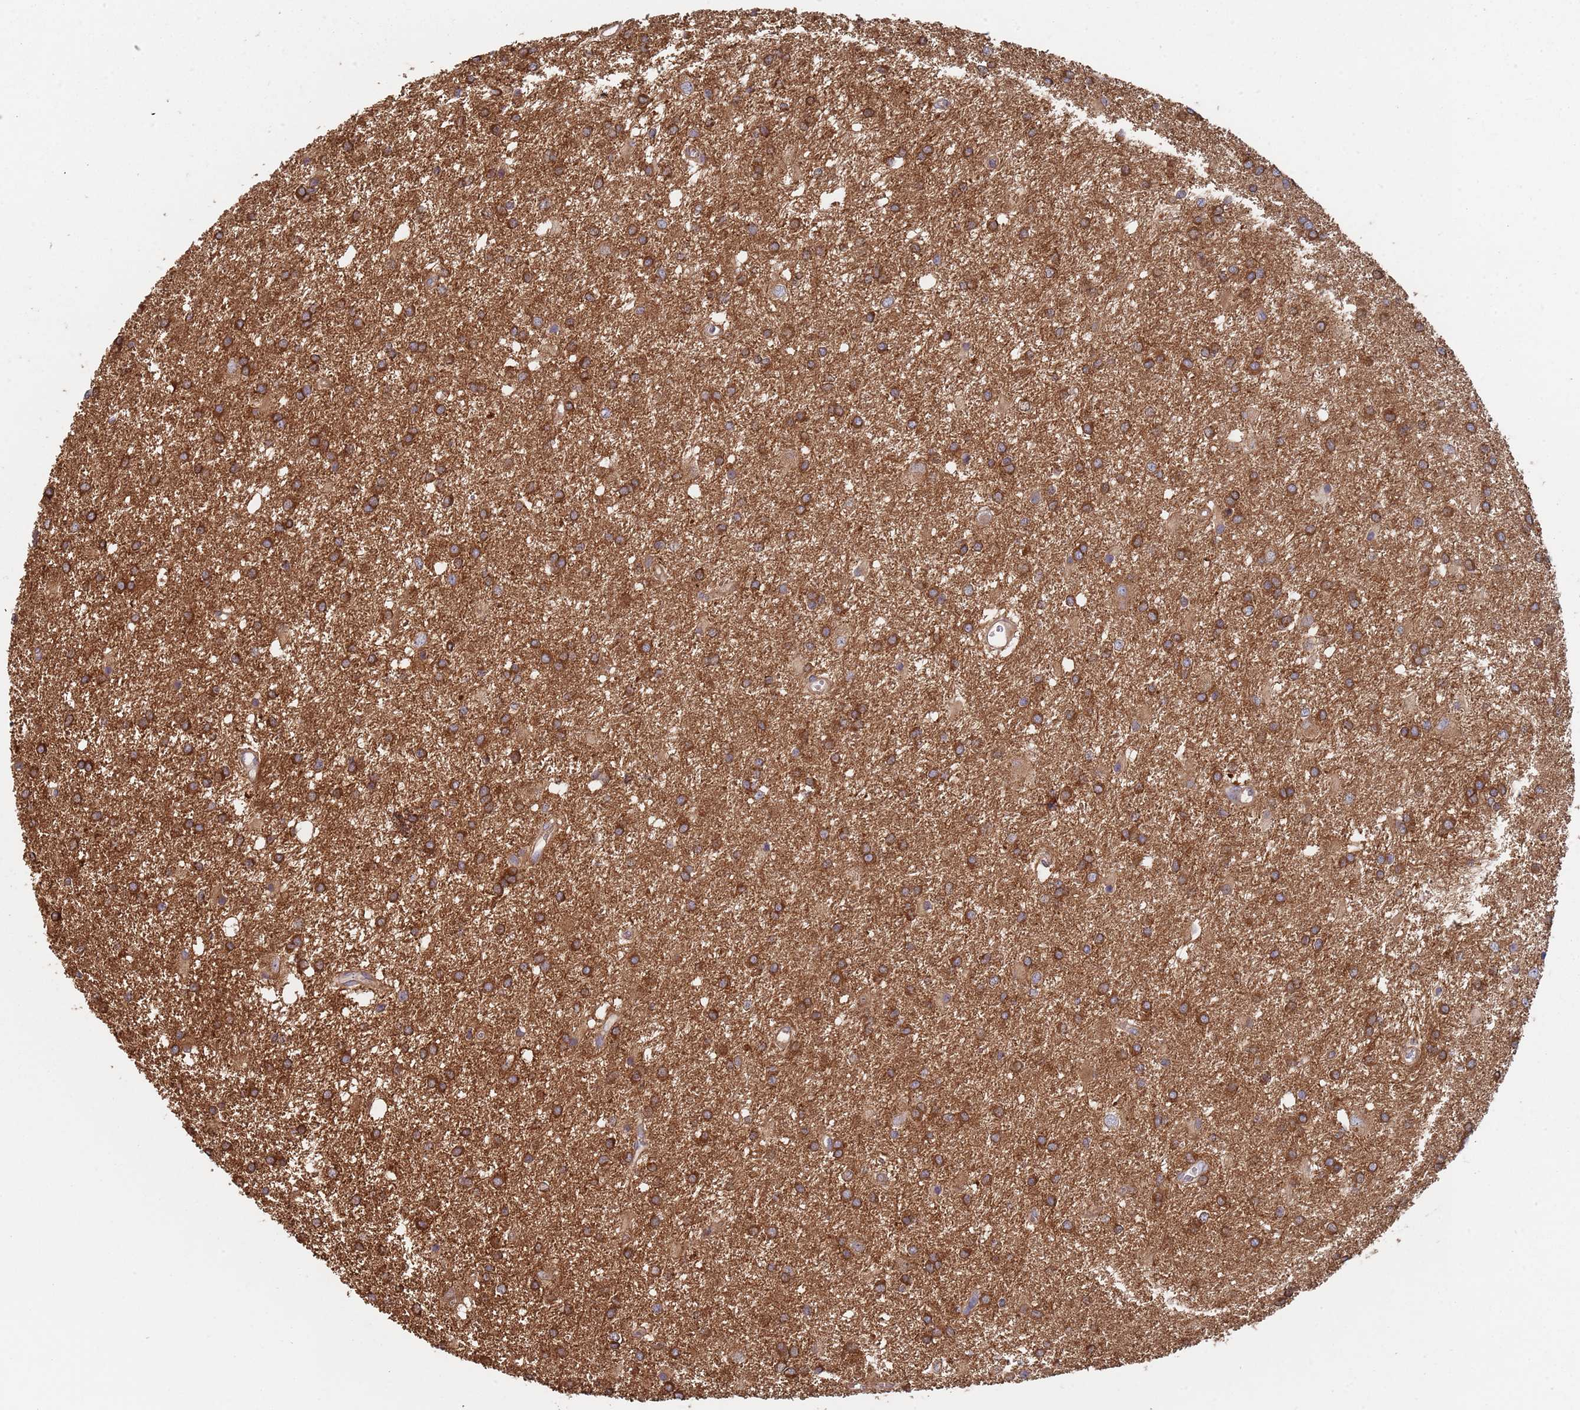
{"staining": {"intensity": "strong", "quantity": ">75%", "location": "cytoplasmic/membranous"}, "tissue": "glioma", "cell_type": "Tumor cells", "image_type": "cancer", "snomed": [{"axis": "morphology", "description": "Glioma, malignant, High grade"}, {"axis": "topography", "description": "Brain"}], "caption": "Immunohistochemical staining of human glioma reveals strong cytoplasmic/membranous protein staining in about >75% of tumor cells.", "gene": "GDI2", "patient": {"sex": "female", "age": 50}}